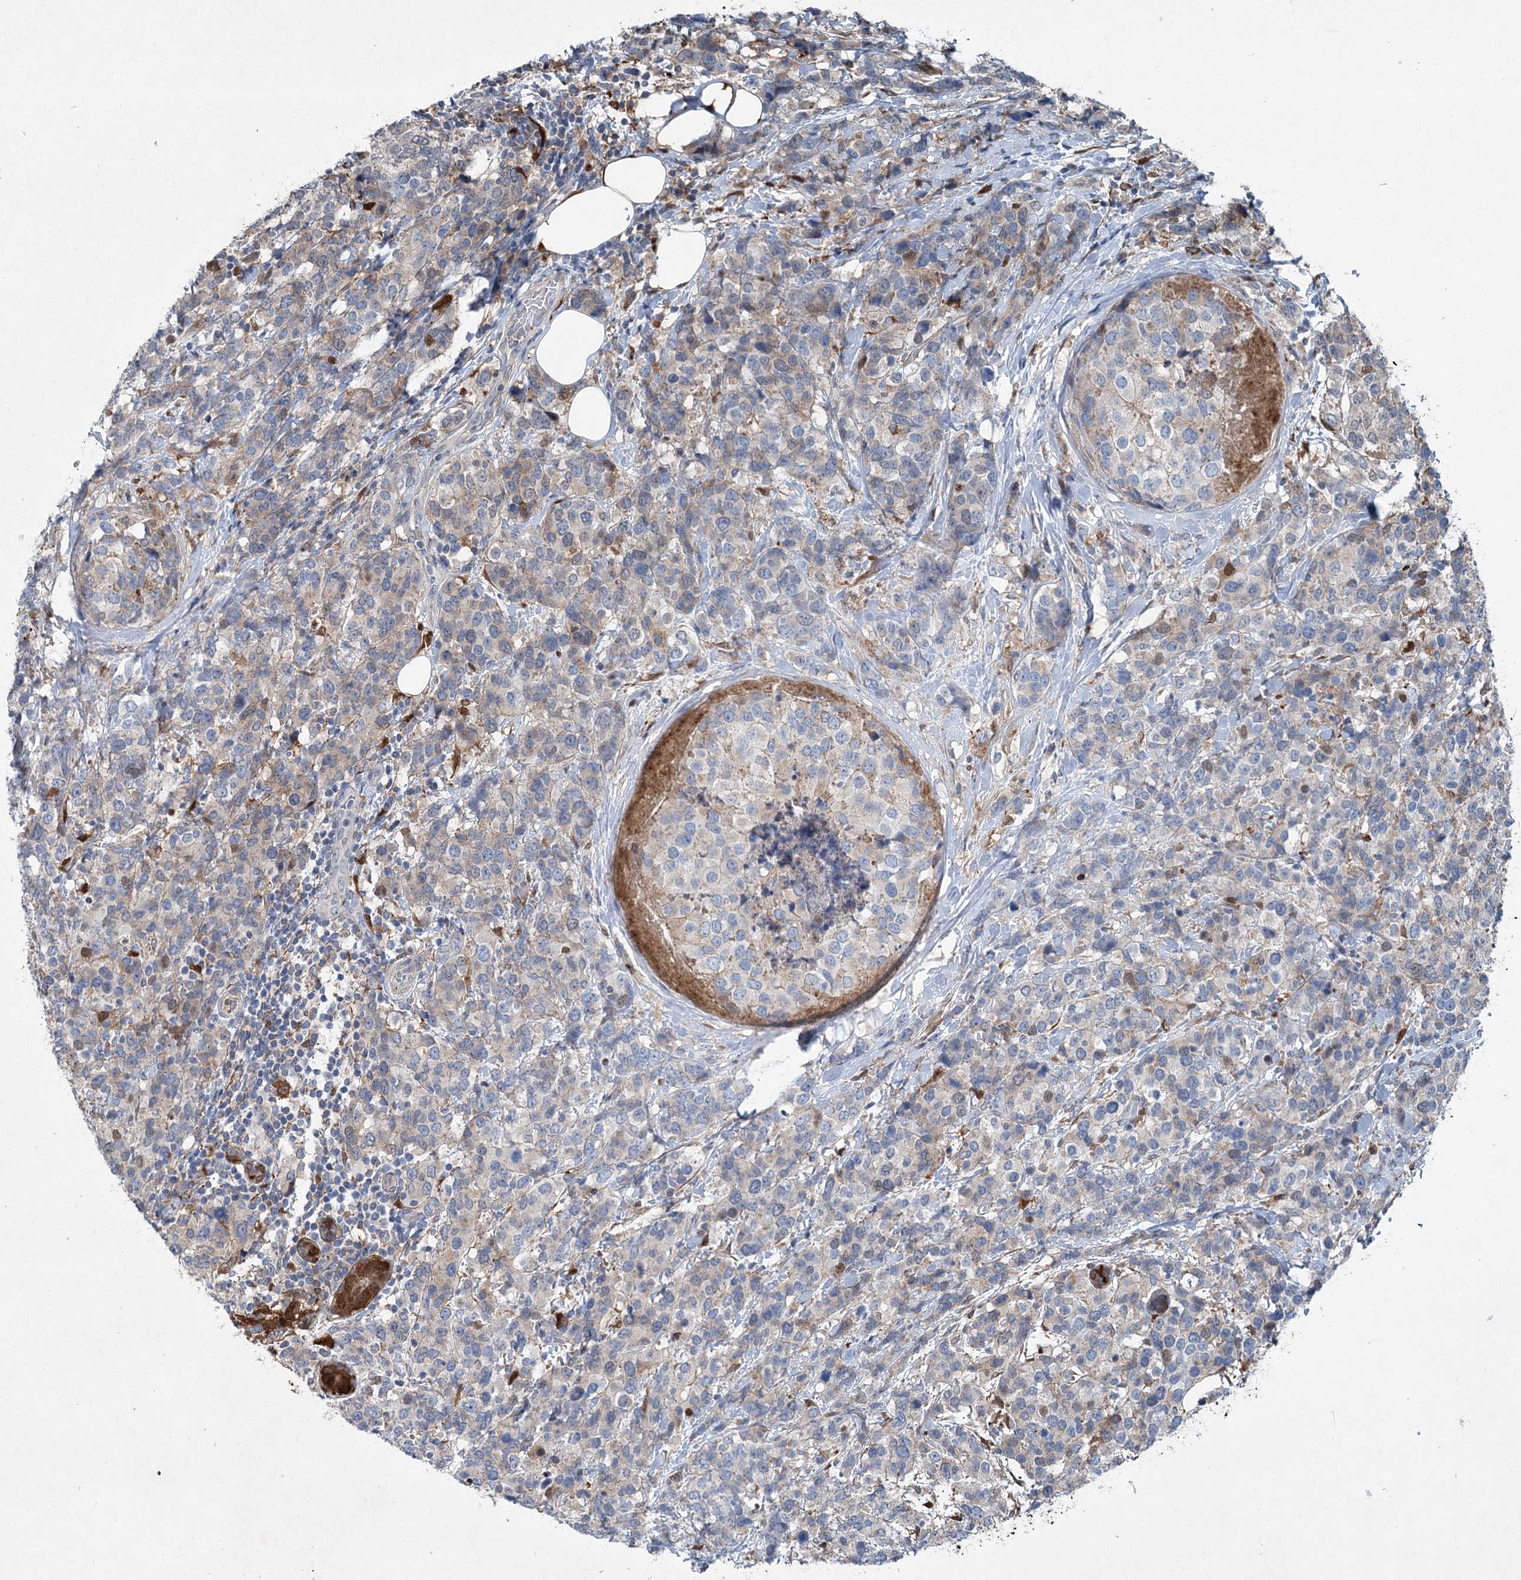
{"staining": {"intensity": "weak", "quantity": "<25%", "location": "cytoplasmic/membranous"}, "tissue": "breast cancer", "cell_type": "Tumor cells", "image_type": "cancer", "snomed": [{"axis": "morphology", "description": "Lobular carcinoma"}, {"axis": "topography", "description": "Breast"}], "caption": "This photomicrograph is of breast lobular carcinoma stained with immunohistochemistry (IHC) to label a protein in brown with the nuclei are counter-stained blue. There is no staining in tumor cells.", "gene": "SPOPL", "patient": {"sex": "female", "age": 59}}